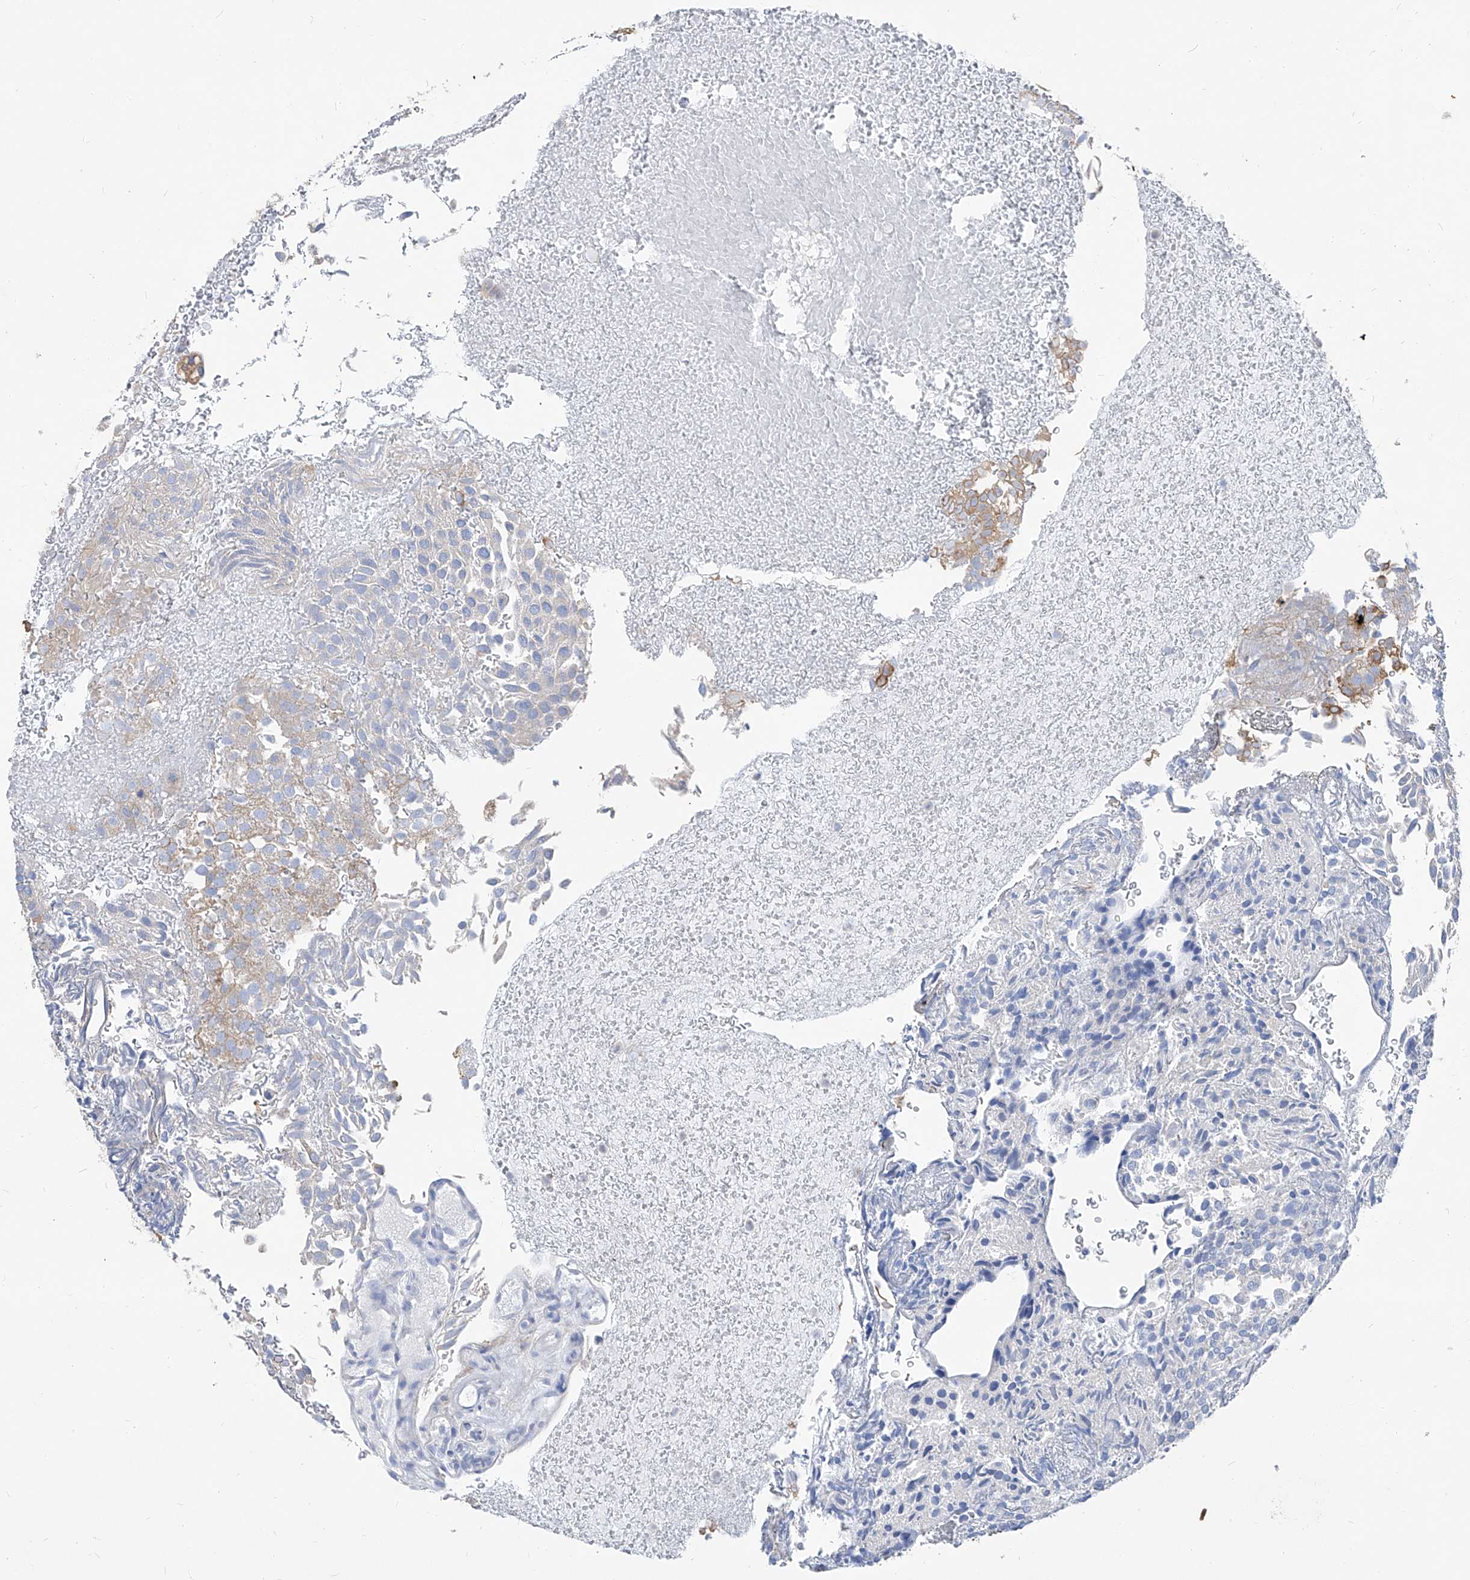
{"staining": {"intensity": "moderate", "quantity": "<25%", "location": "cytoplasmic/membranous"}, "tissue": "urothelial cancer", "cell_type": "Tumor cells", "image_type": "cancer", "snomed": [{"axis": "morphology", "description": "Urothelial carcinoma, Low grade"}, {"axis": "topography", "description": "Urinary bladder"}], "caption": "Protein staining of urothelial cancer tissue reveals moderate cytoplasmic/membranous positivity in approximately <25% of tumor cells.", "gene": "UFL1", "patient": {"sex": "male", "age": 78}}